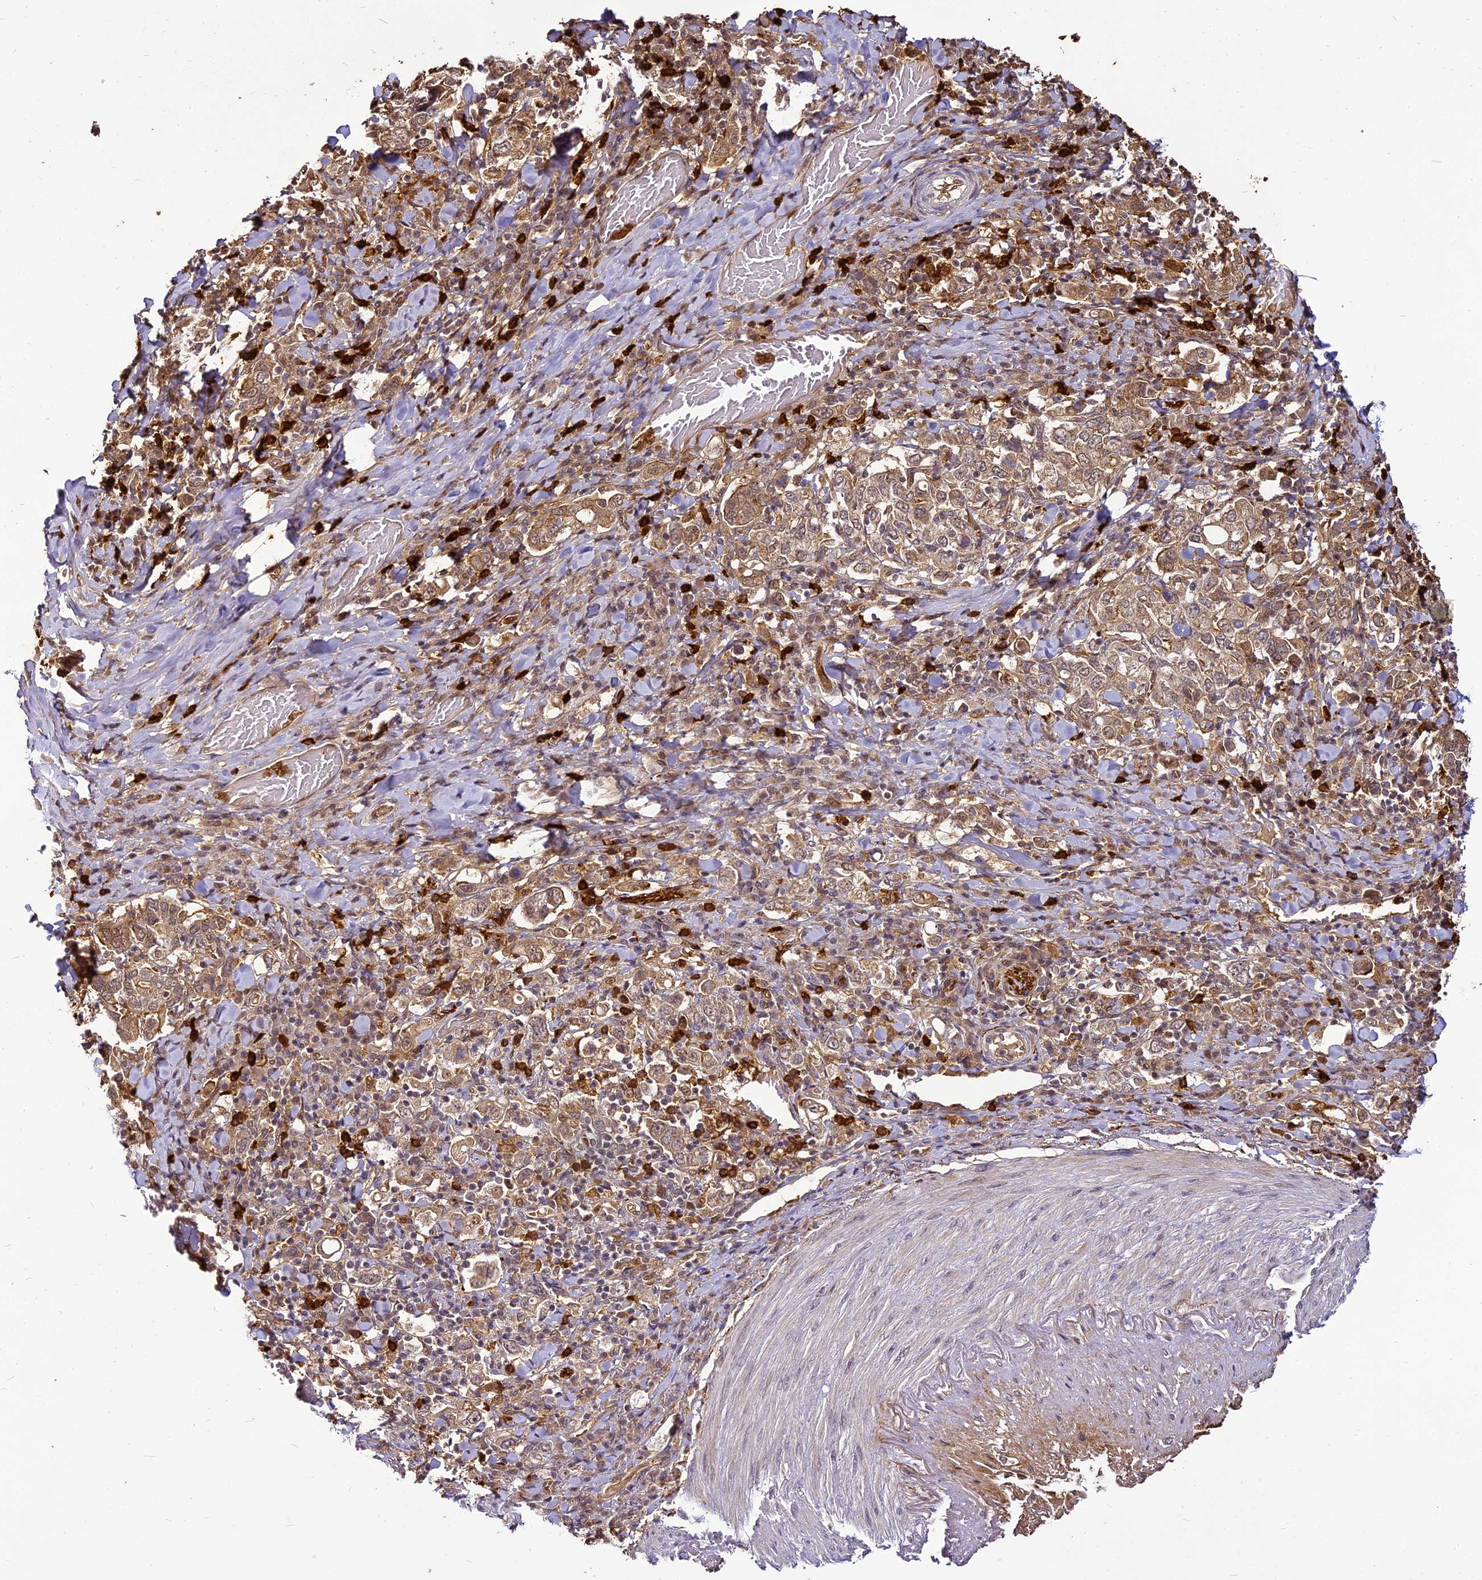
{"staining": {"intensity": "moderate", "quantity": ">75%", "location": "cytoplasmic/membranous"}, "tissue": "stomach cancer", "cell_type": "Tumor cells", "image_type": "cancer", "snomed": [{"axis": "morphology", "description": "Adenocarcinoma, NOS"}, {"axis": "topography", "description": "Stomach, upper"}], "caption": "Immunohistochemical staining of human stomach adenocarcinoma shows medium levels of moderate cytoplasmic/membranous protein expression in approximately >75% of tumor cells.", "gene": "BCDIN3D", "patient": {"sex": "male", "age": 62}}